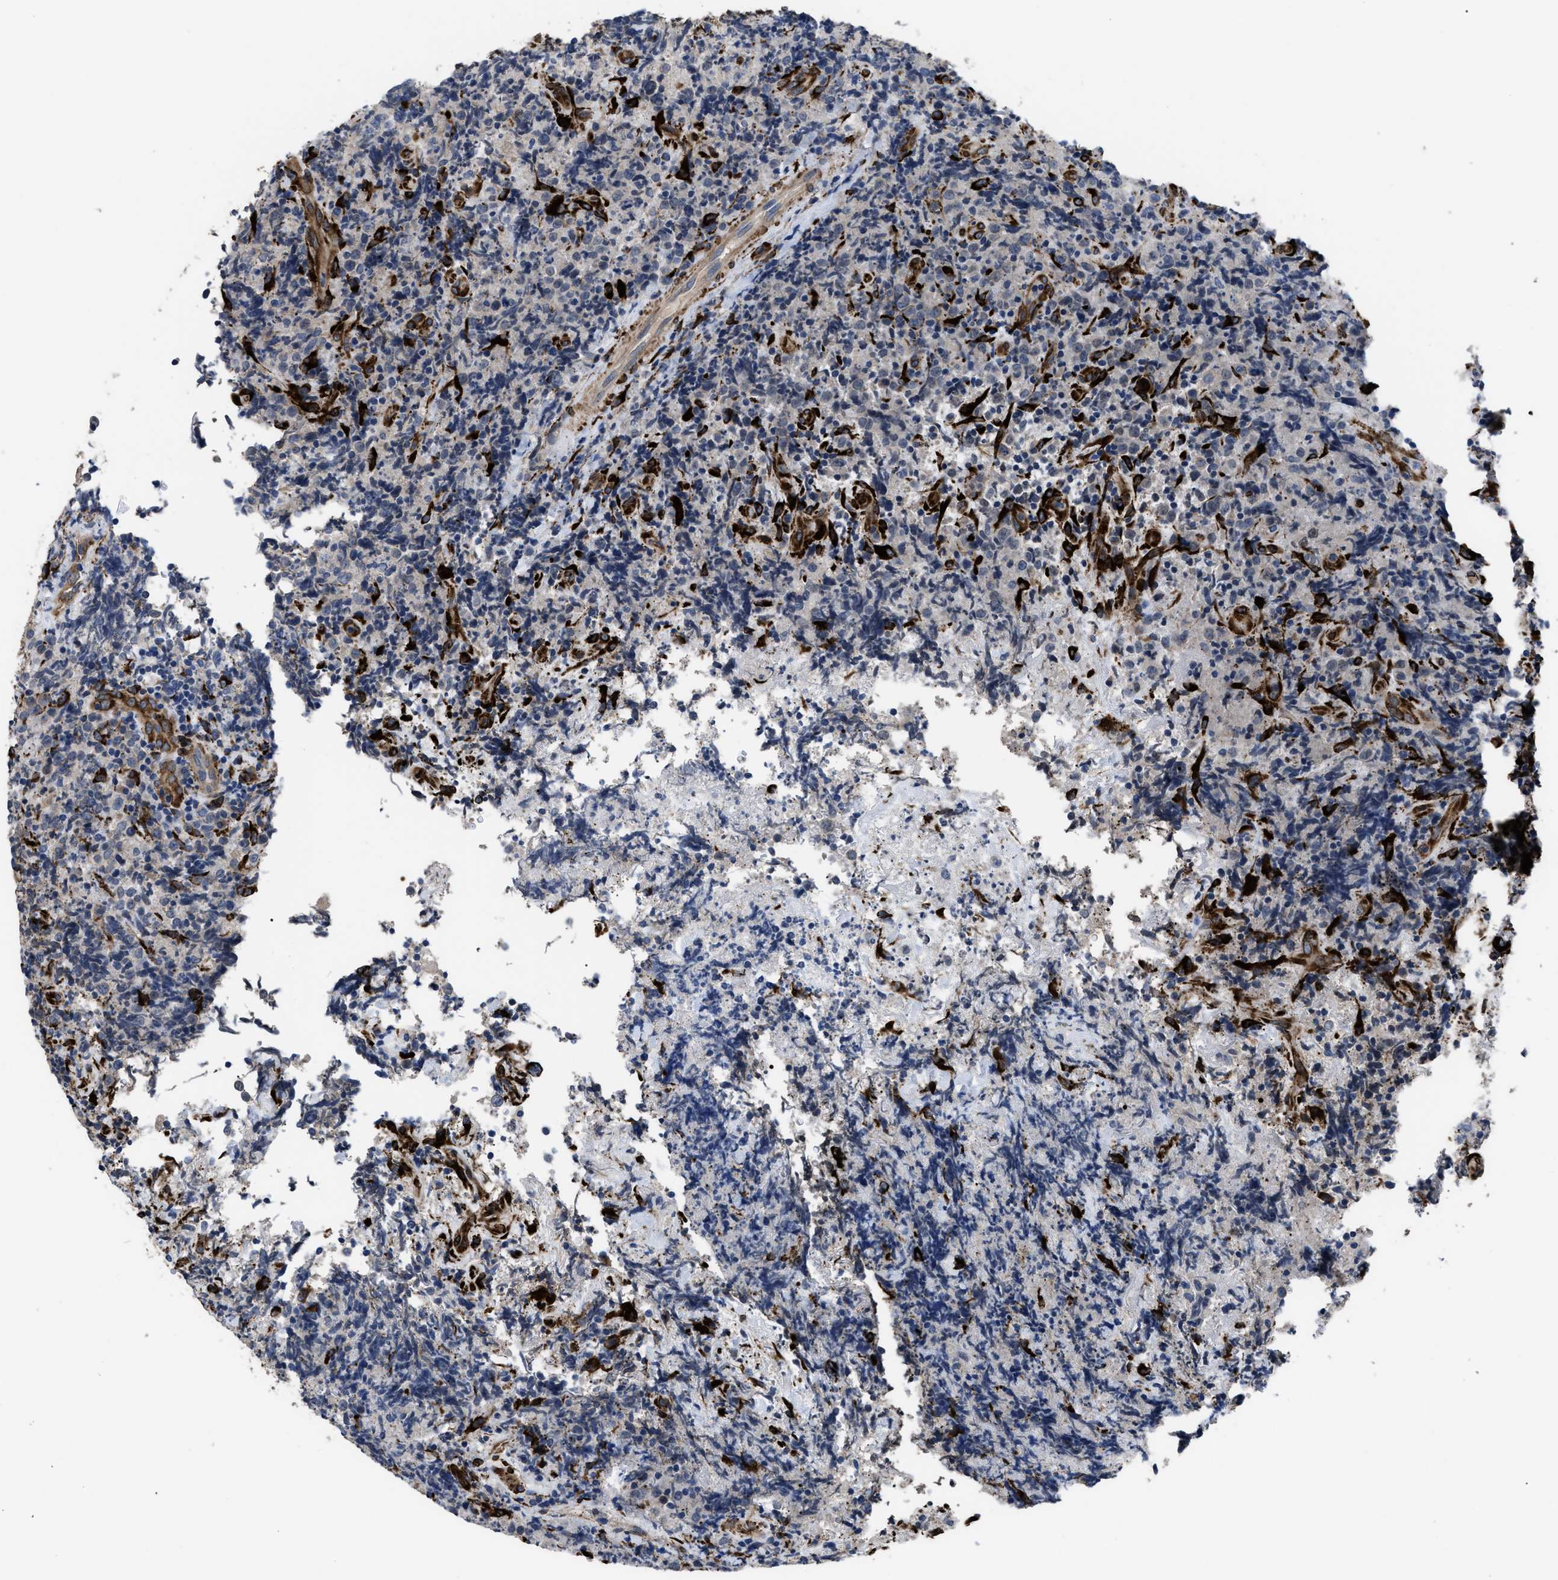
{"staining": {"intensity": "negative", "quantity": "none", "location": "none"}, "tissue": "lymphoma", "cell_type": "Tumor cells", "image_type": "cancer", "snomed": [{"axis": "morphology", "description": "Malignant lymphoma, non-Hodgkin's type, High grade"}, {"axis": "topography", "description": "Tonsil"}], "caption": "DAB (3,3'-diaminobenzidine) immunohistochemical staining of malignant lymphoma, non-Hodgkin's type (high-grade) displays no significant positivity in tumor cells. (Brightfield microscopy of DAB immunohistochemistry (IHC) at high magnification).", "gene": "SQLE", "patient": {"sex": "female", "age": 36}}